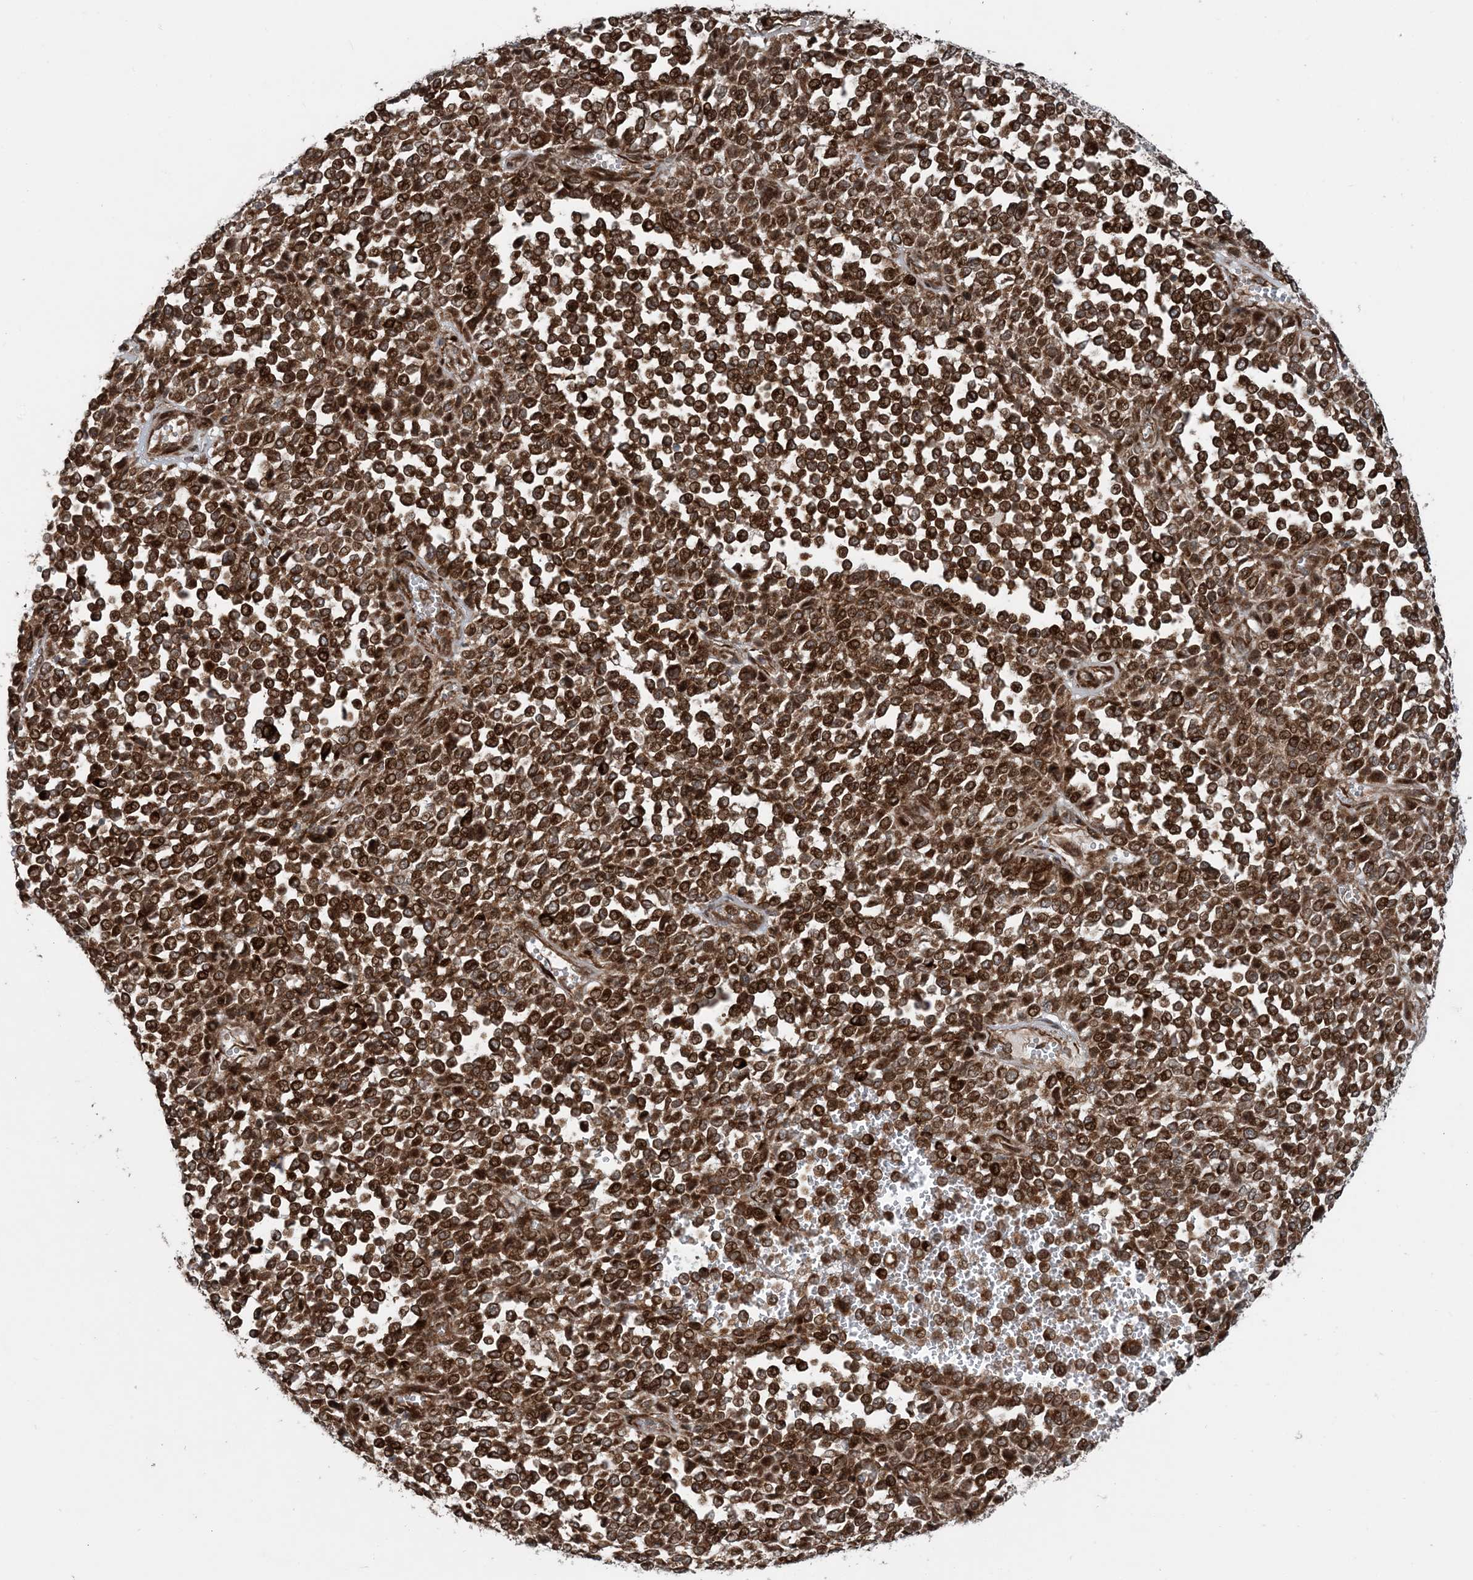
{"staining": {"intensity": "strong", "quantity": ">75%", "location": "cytoplasmic/membranous,nuclear"}, "tissue": "melanoma", "cell_type": "Tumor cells", "image_type": "cancer", "snomed": [{"axis": "morphology", "description": "Malignant melanoma, Metastatic site"}, {"axis": "topography", "description": "Pancreas"}], "caption": "Human melanoma stained for a protein (brown) displays strong cytoplasmic/membranous and nuclear positive positivity in approximately >75% of tumor cells.", "gene": "EDEM2", "patient": {"sex": "female", "age": 30}}